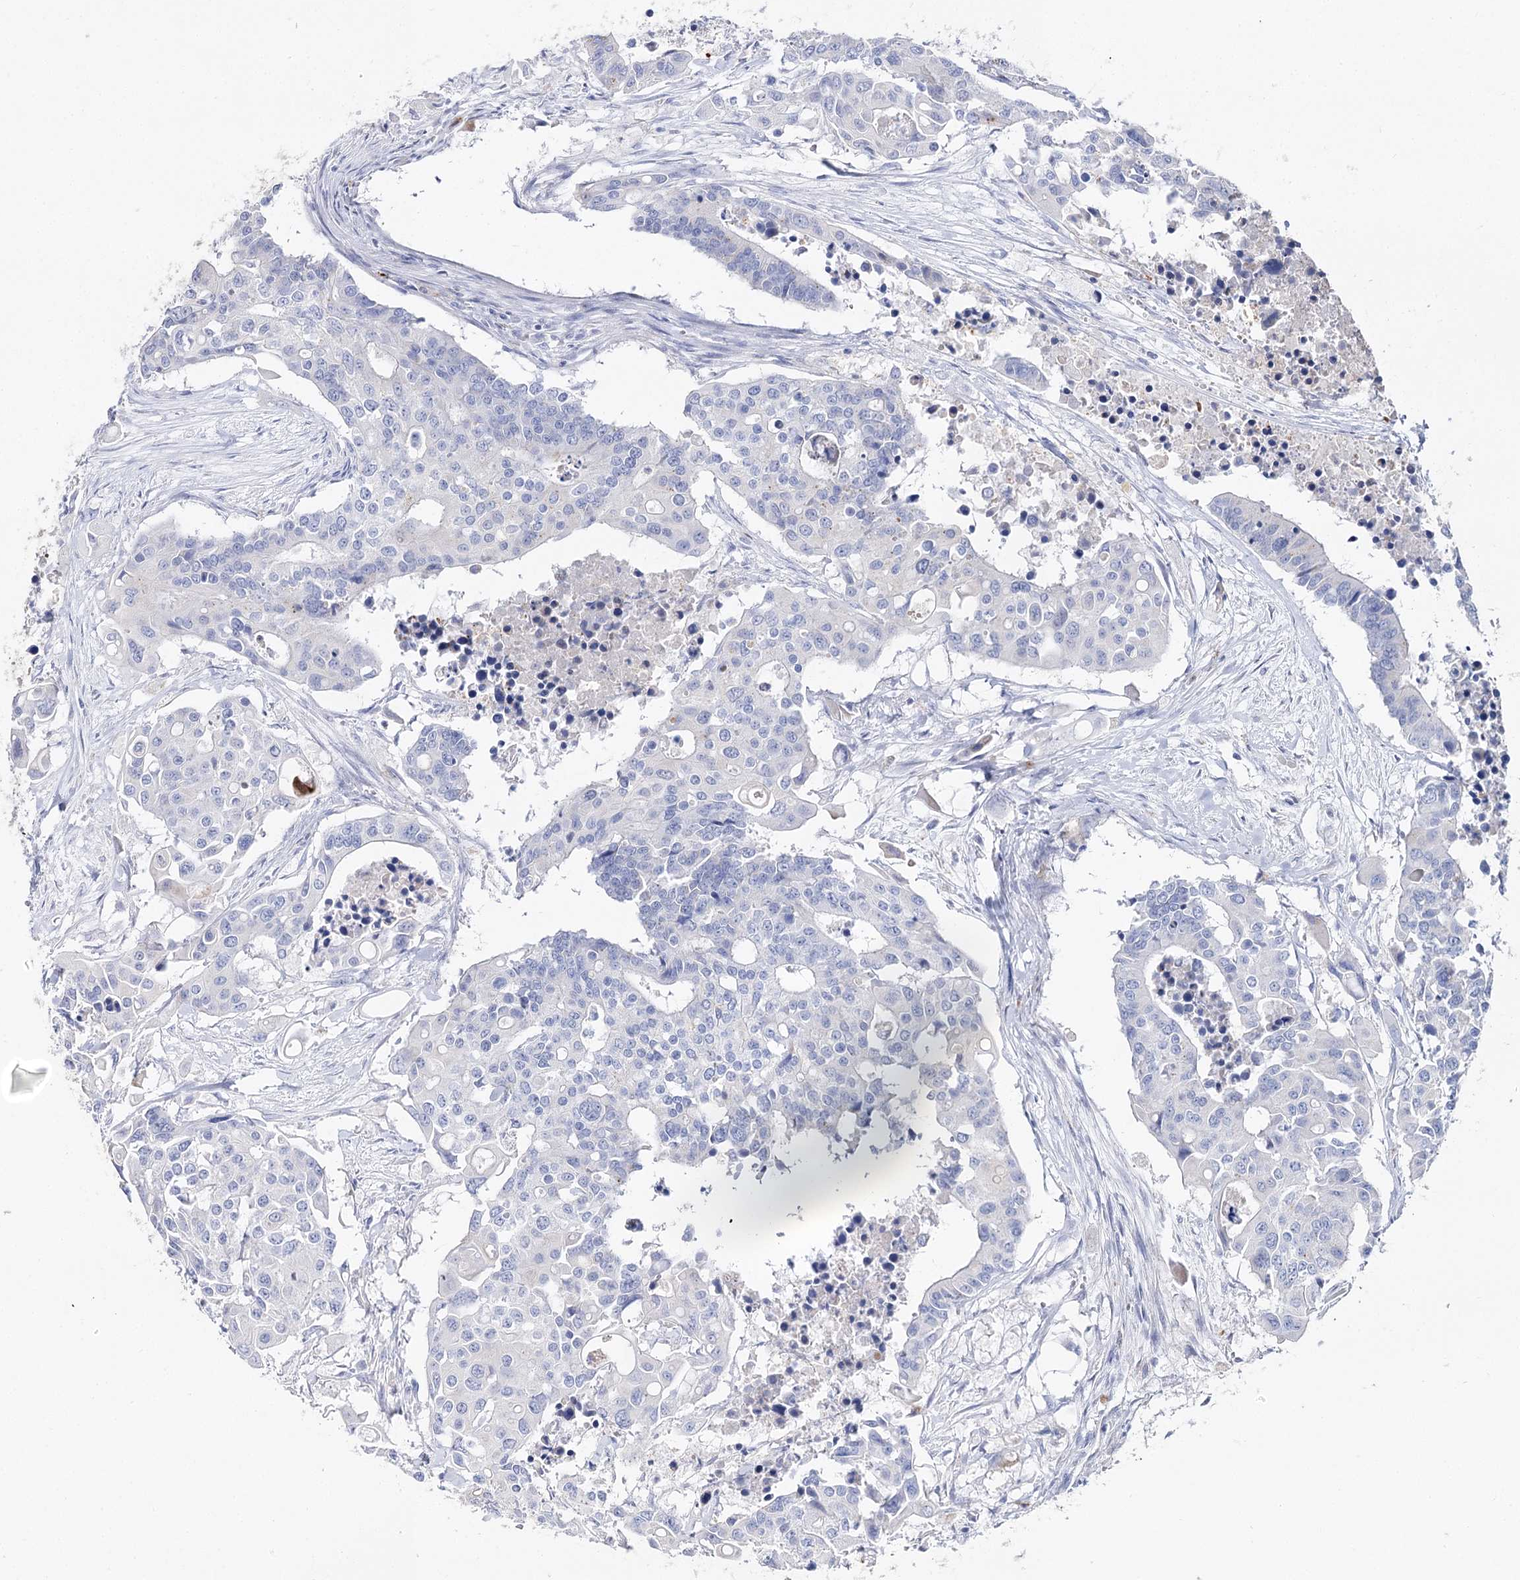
{"staining": {"intensity": "negative", "quantity": "none", "location": "none"}, "tissue": "colorectal cancer", "cell_type": "Tumor cells", "image_type": "cancer", "snomed": [{"axis": "morphology", "description": "Adenocarcinoma, NOS"}, {"axis": "topography", "description": "Colon"}], "caption": "The immunohistochemistry image has no significant expression in tumor cells of colorectal cancer tissue. (DAB (3,3'-diaminobenzidine) immunohistochemistry visualized using brightfield microscopy, high magnification).", "gene": "SLC3A1", "patient": {"sex": "male", "age": 77}}